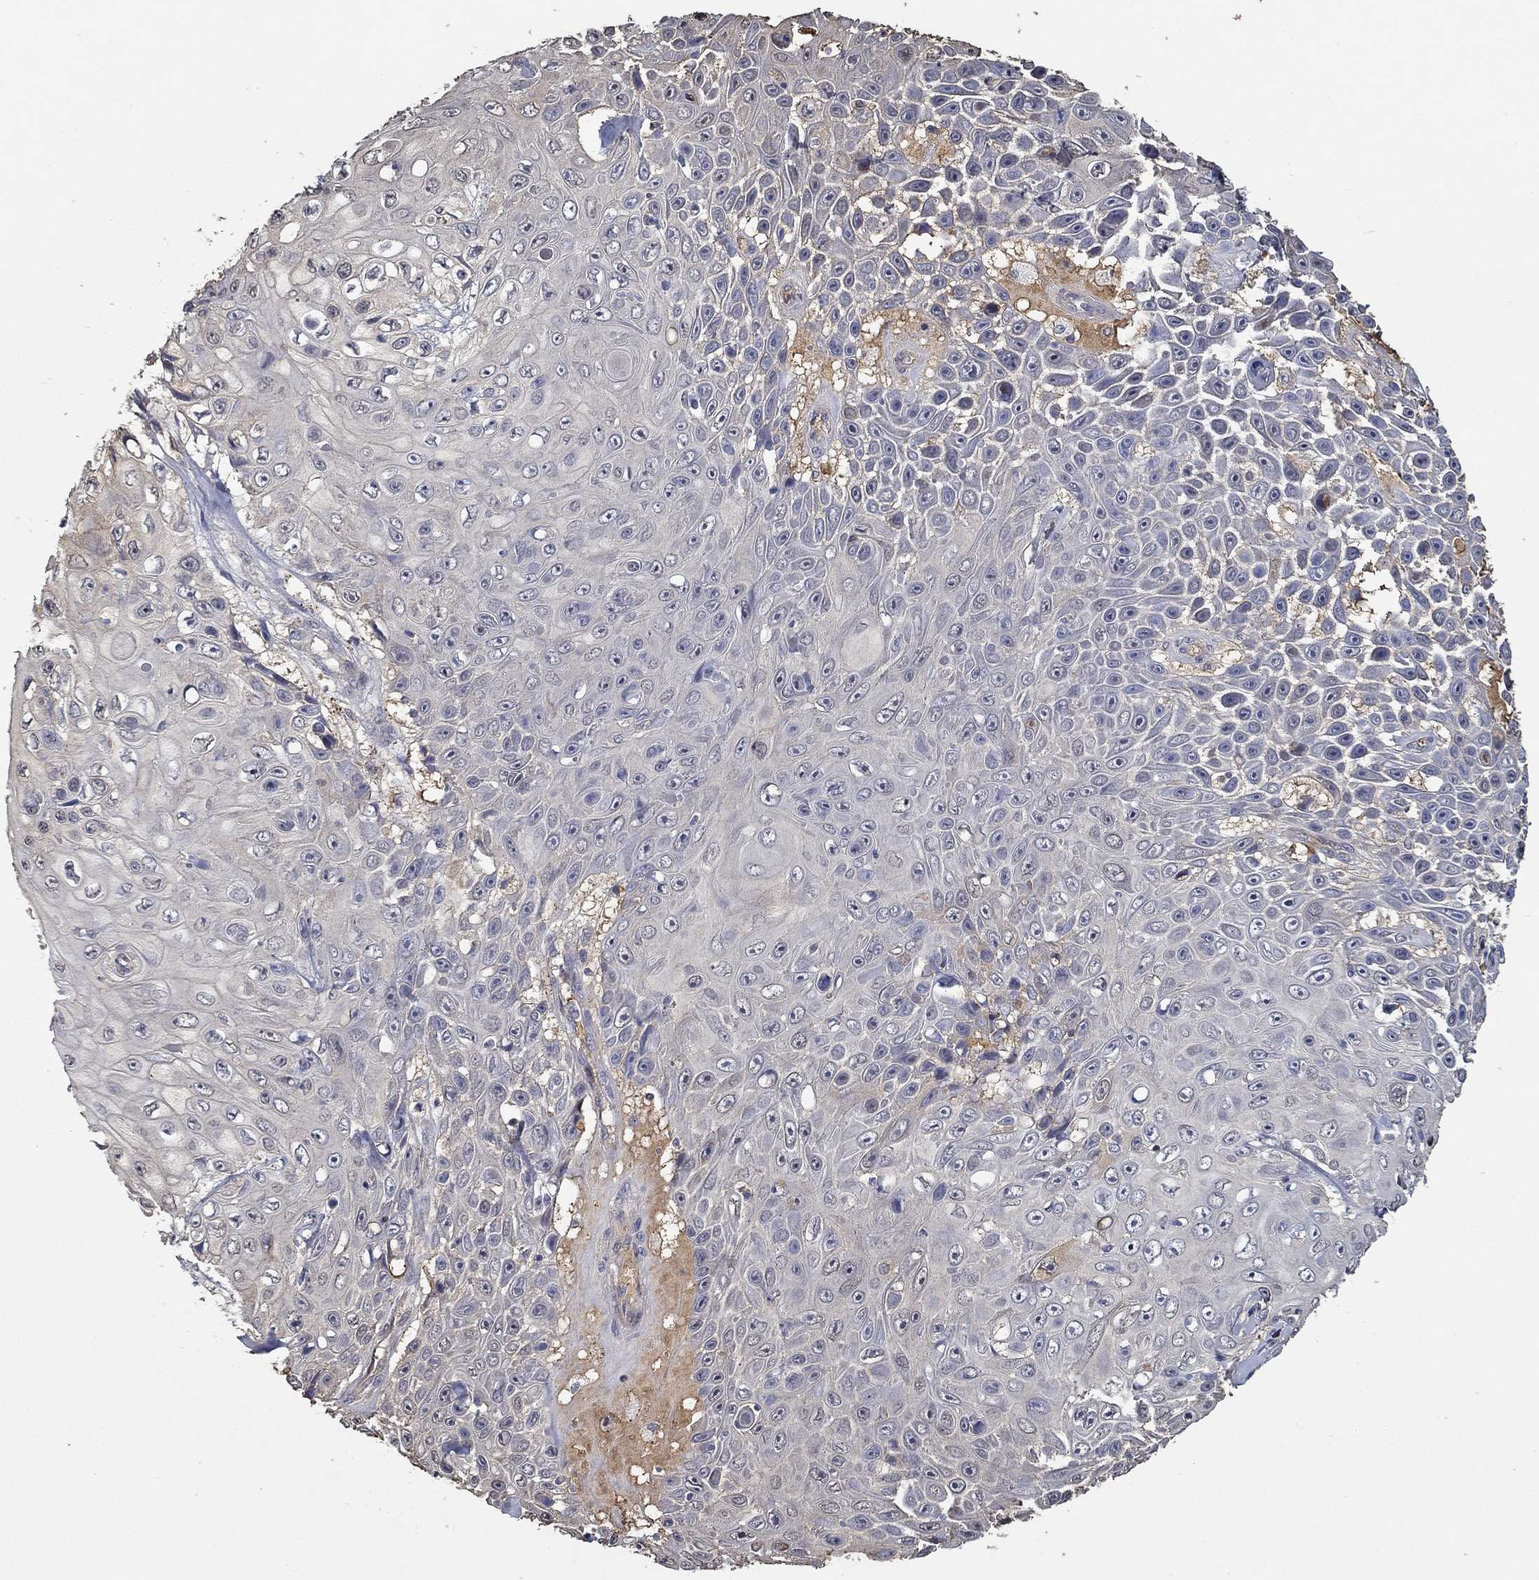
{"staining": {"intensity": "negative", "quantity": "none", "location": "none"}, "tissue": "skin cancer", "cell_type": "Tumor cells", "image_type": "cancer", "snomed": [{"axis": "morphology", "description": "Squamous cell carcinoma, NOS"}, {"axis": "topography", "description": "Skin"}], "caption": "Skin cancer was stained to show a protein in brown. There is no significant positivity in tumor cells.", "gene": "IL10", "patient": {"sex": "male", "age": 82}}